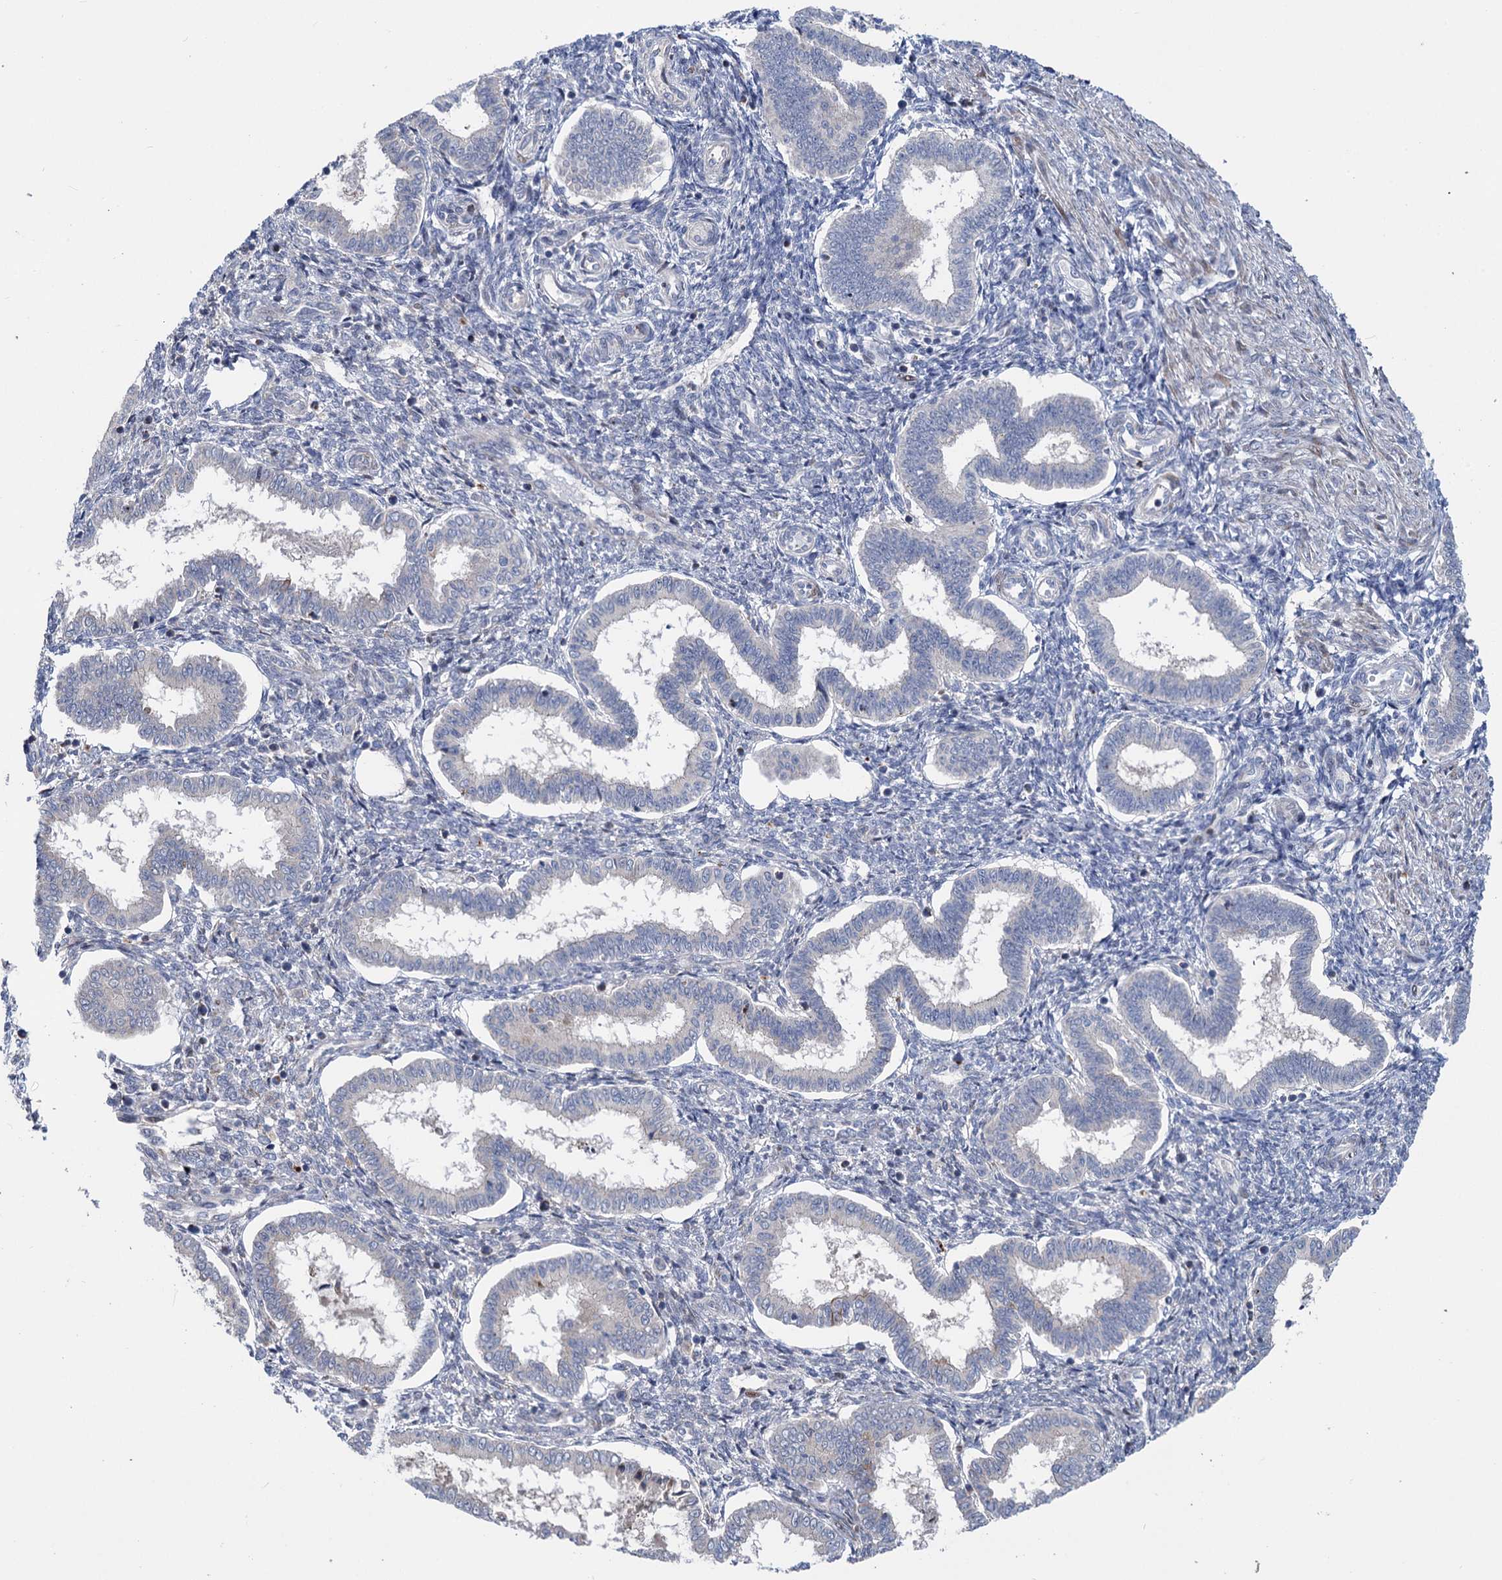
{"staining": {"intensity": "negative", "quantity": "none", "location": "none"}, "tissue": "endometrium", "cell_type": "Cells in endometrial stroma", "image_type": "normal", "snomed": [{"axis": "morphology", "description": "Normal tissue, NOS"}, {"axis": "topography", "description": "Endometrium"}], "caption": "IHC histopathology image of unremarkable human endometrium stained for a protein (brown), which exhibits no positivity in cells in endometrial stroma. Brightfield microscopy of immunohistochemistry (IHC) stained with DAB (3,3'-diaminobenzidine) (brown) and hematoxylin (blue), captured at high magnification.", "gene": "UBR1", "patient": {"sex": "female", "age": 24}}